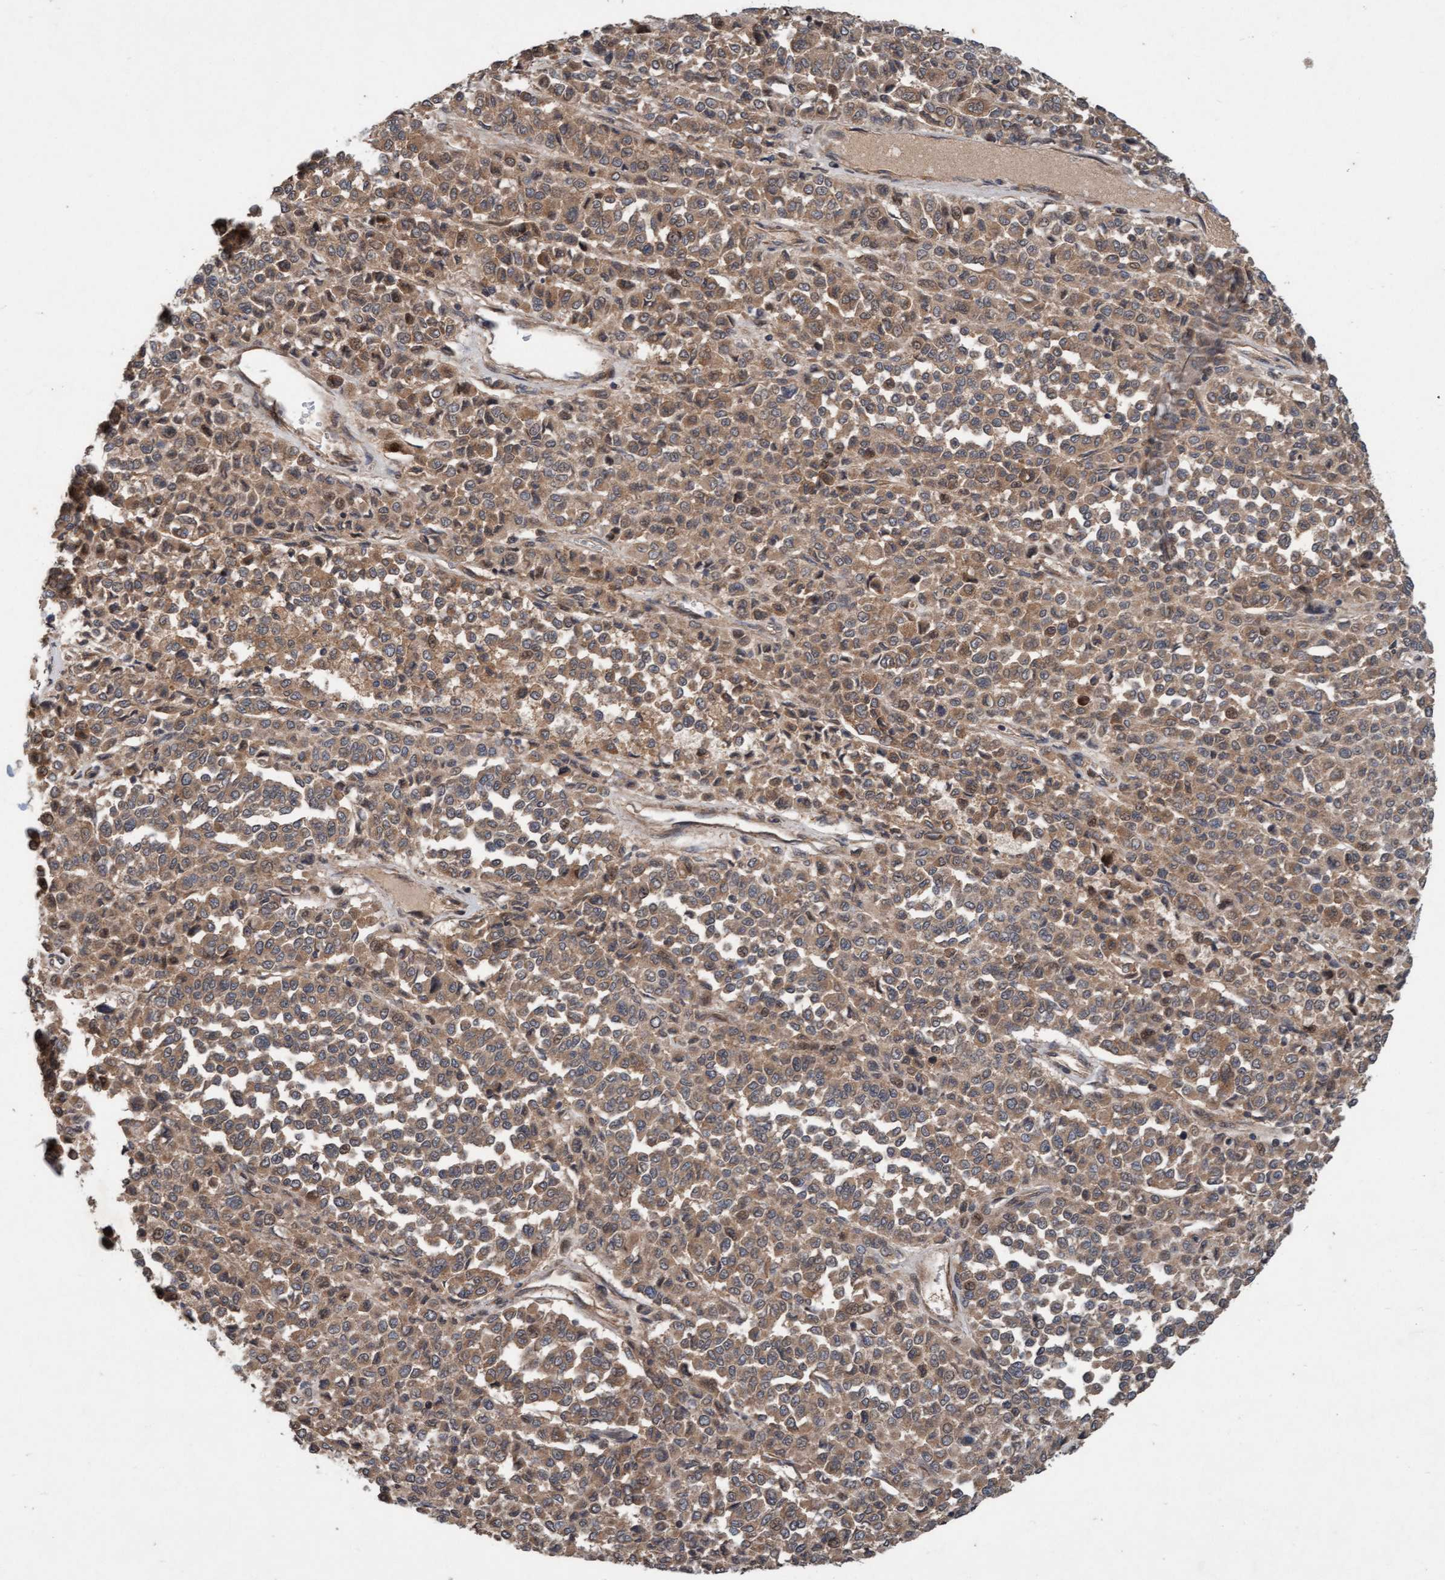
{"staining": {"intensity": "weak", "quantity": ">75%", "location": "cytoplasmic/membranous,nuclear"}, "tissue": "melanoma", "cell_type": "Tumor cells", "image_type": "cancer", "snomed": [{"axis": "morphology", "description": "Malignant melanoma, Metastatic site"}, {"axis": "topography", "description": "Pancreas"}], "caption": "A brown stain highlights weak cytoplasmic/membranous and nuclear staining of a protein in melanoma tumor cells.", "gene": "MLXIP", "patient": {"sex": "female", "age": 30}}